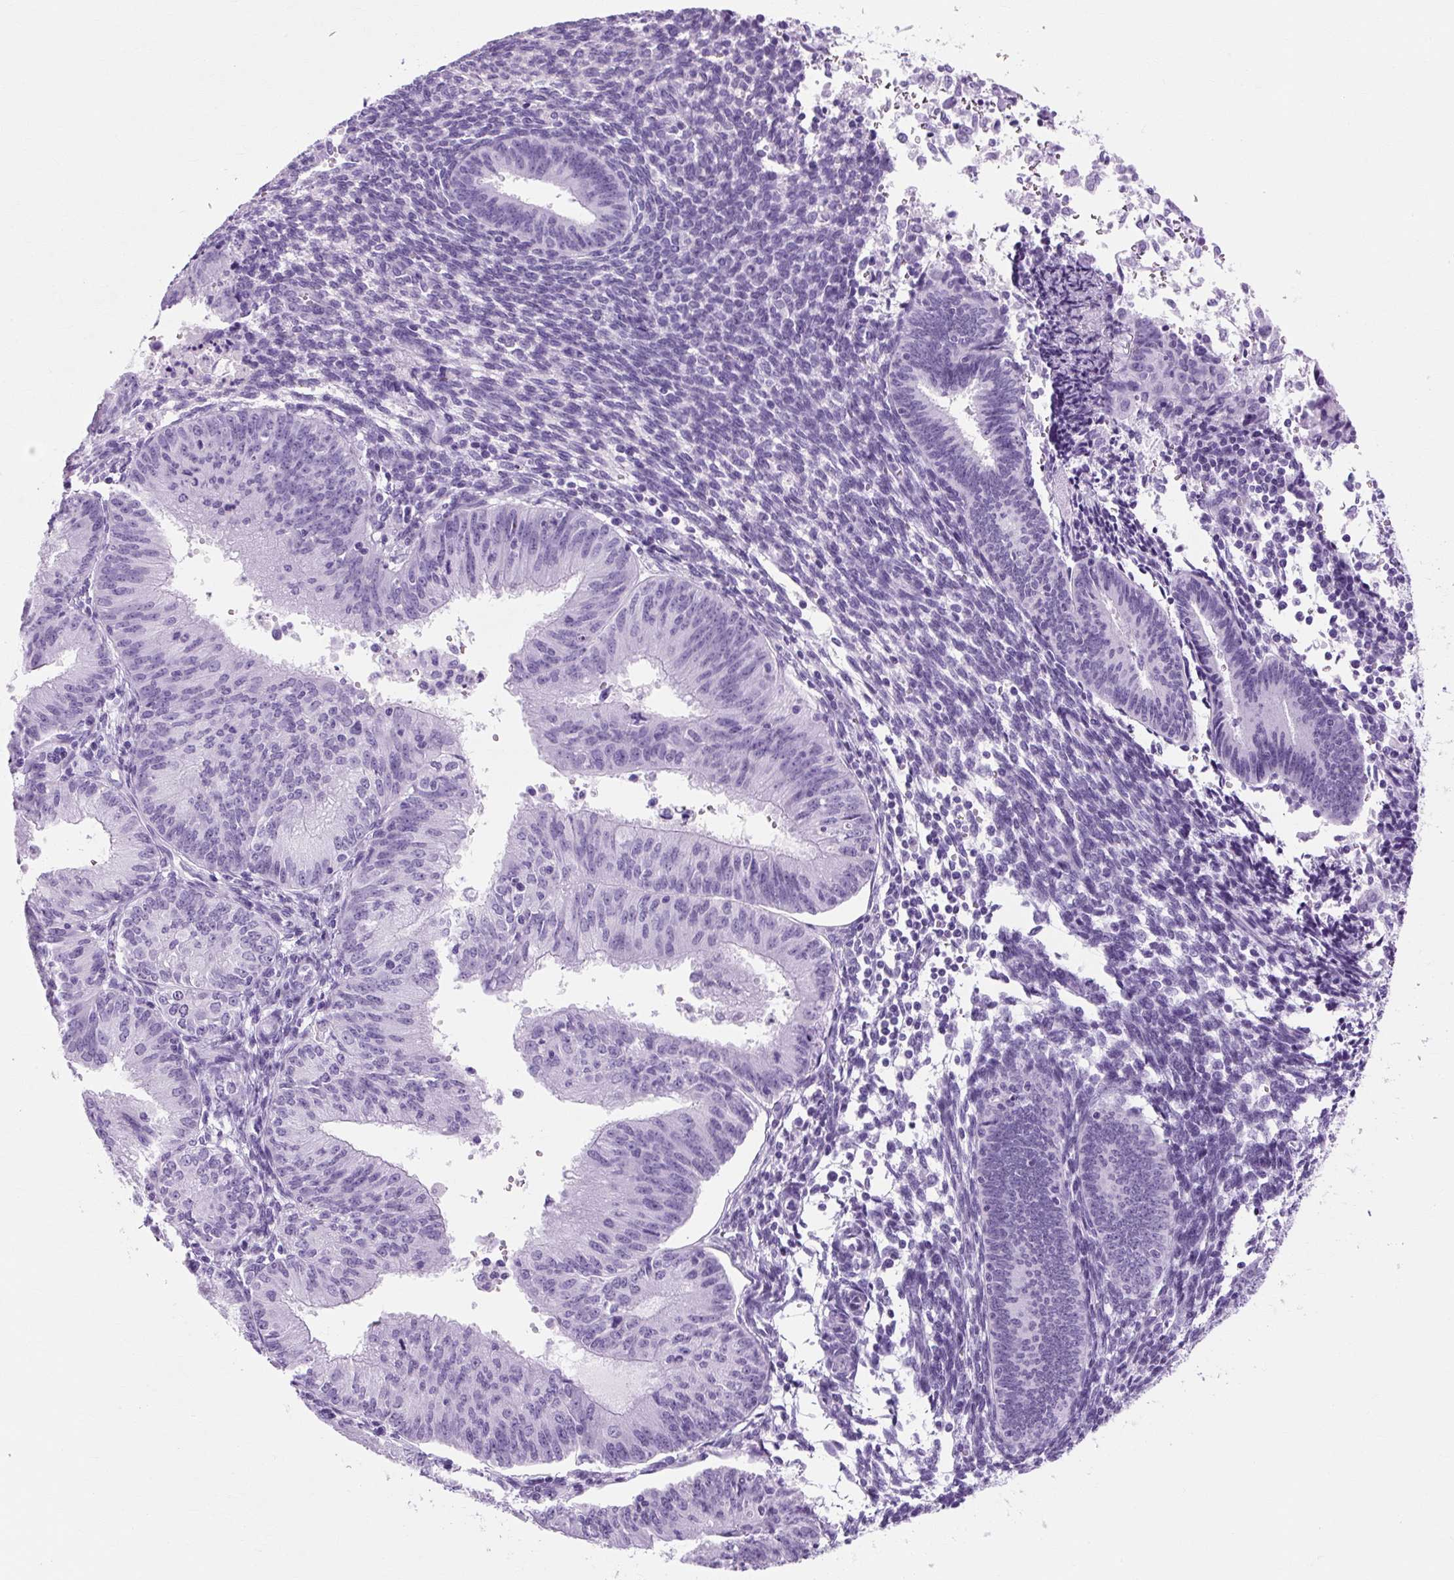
{"staining": {"intensity": "negative", "quantity": "none", "location": "none"}, "tissue": "endometrial cancer", "cell_type": "Tumor cells", "image_type": "cancer", "snomed": [{"axis": "morphology", "description": "Adenocarcinoma, NOS"}, {"axis": "topography", "description": "Endometrium"}], "caption": "Immunohistochemistry histopathology image of endometrial cancer stained for a protein (brown), which demonstrates no staining in tumor cells.", "gene": "RYBP", "patient": {"sex": "female", "age": 50}}